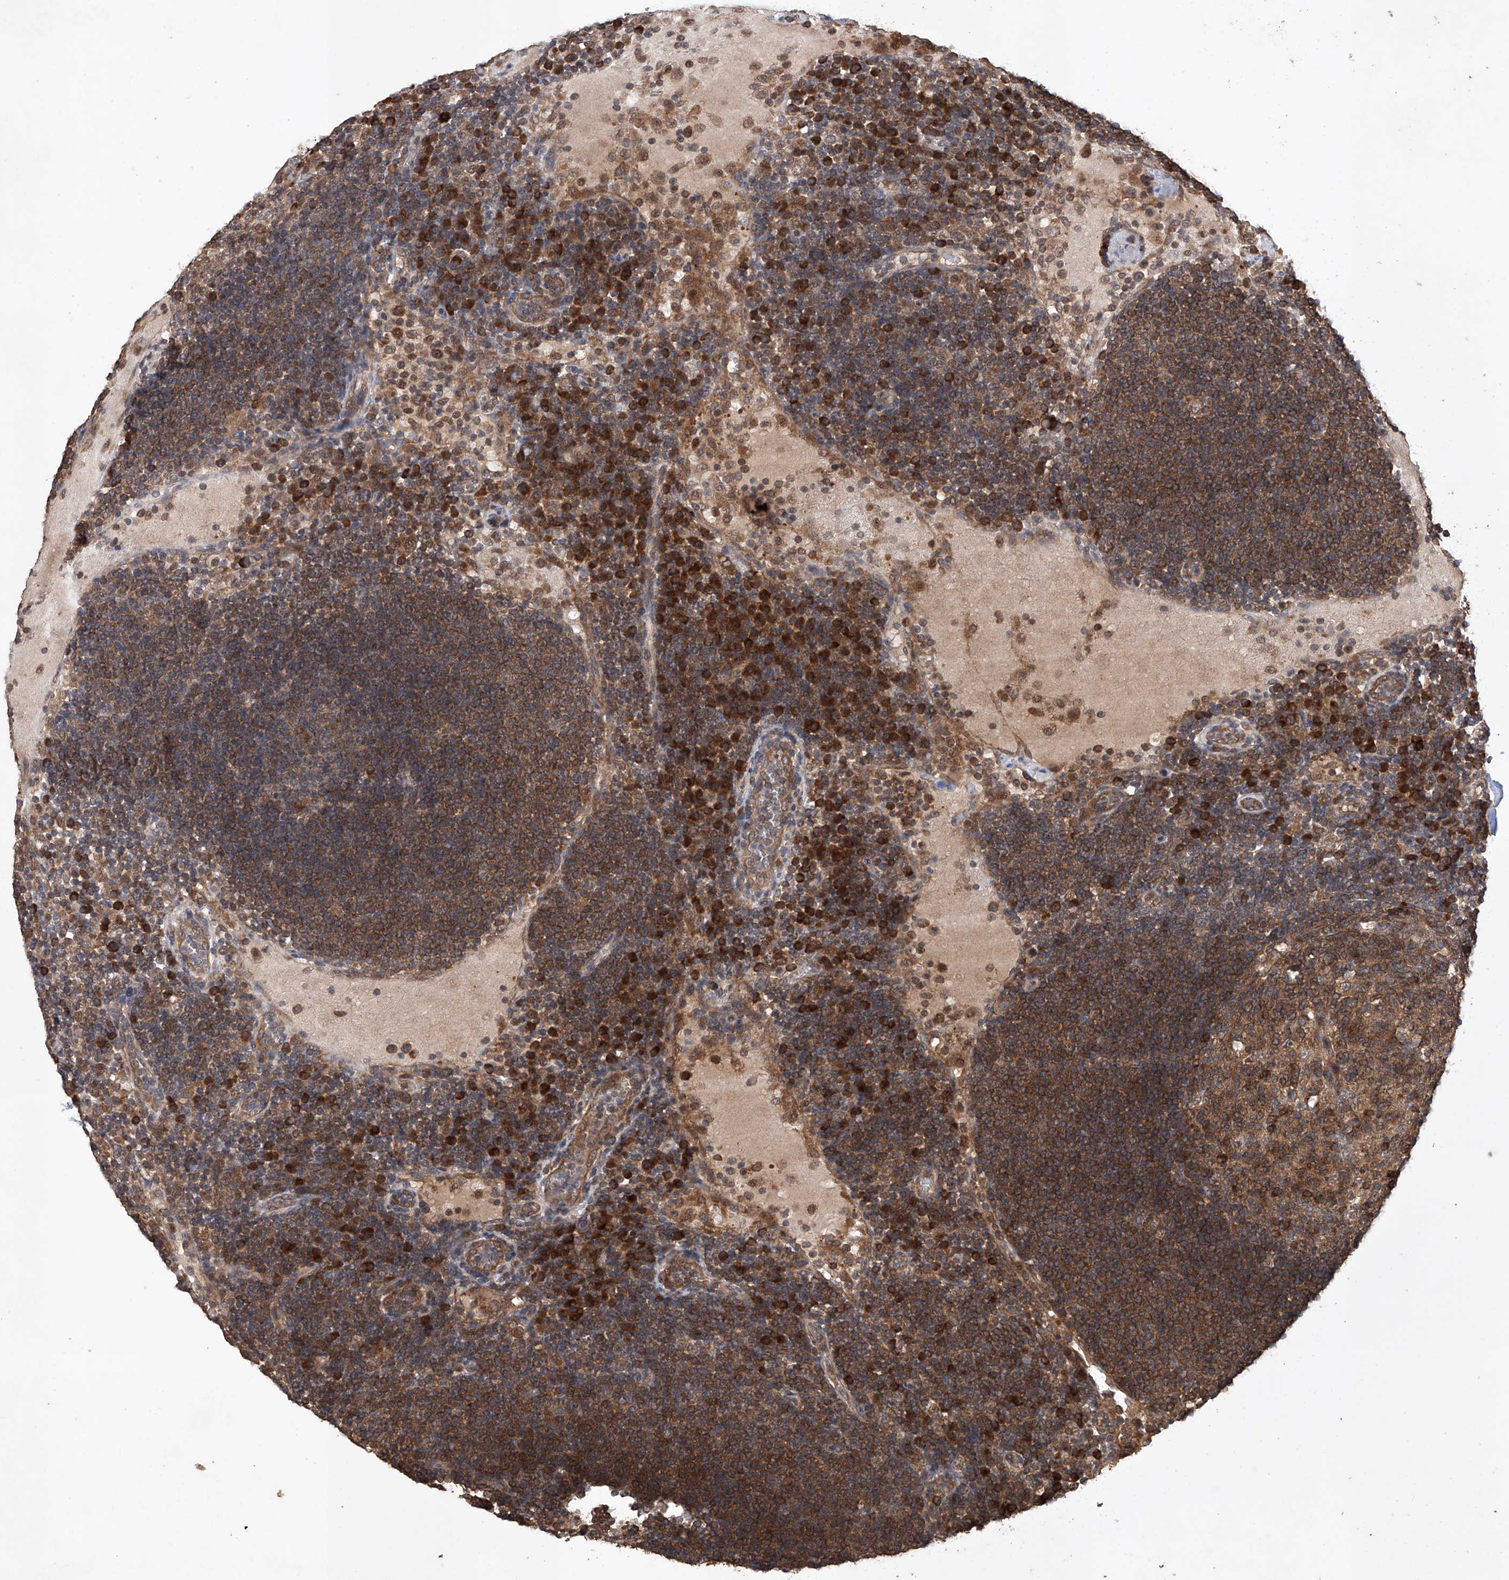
{"staining": {"intensity": "moderate", "quantity": ">75%", "location": "cytoplasmic/membranous"}, "tissue": "lymph node", "cell_type": "Germinal center cells", "image_type": "normal", "snomed": [{"axis": "morphology", "description": "Normal tissue, NOS"}, {"axis": "topography", "description": "Lymph node"}], "caption": "Brown immunohistochemical staining in unremarkable human lymph node demonstrates moderate cytoplasmic/membranous staining in about >75% of germinal center cells.", "gene": "LURAP1", "patient": {"sex": "female", "age": 53}}